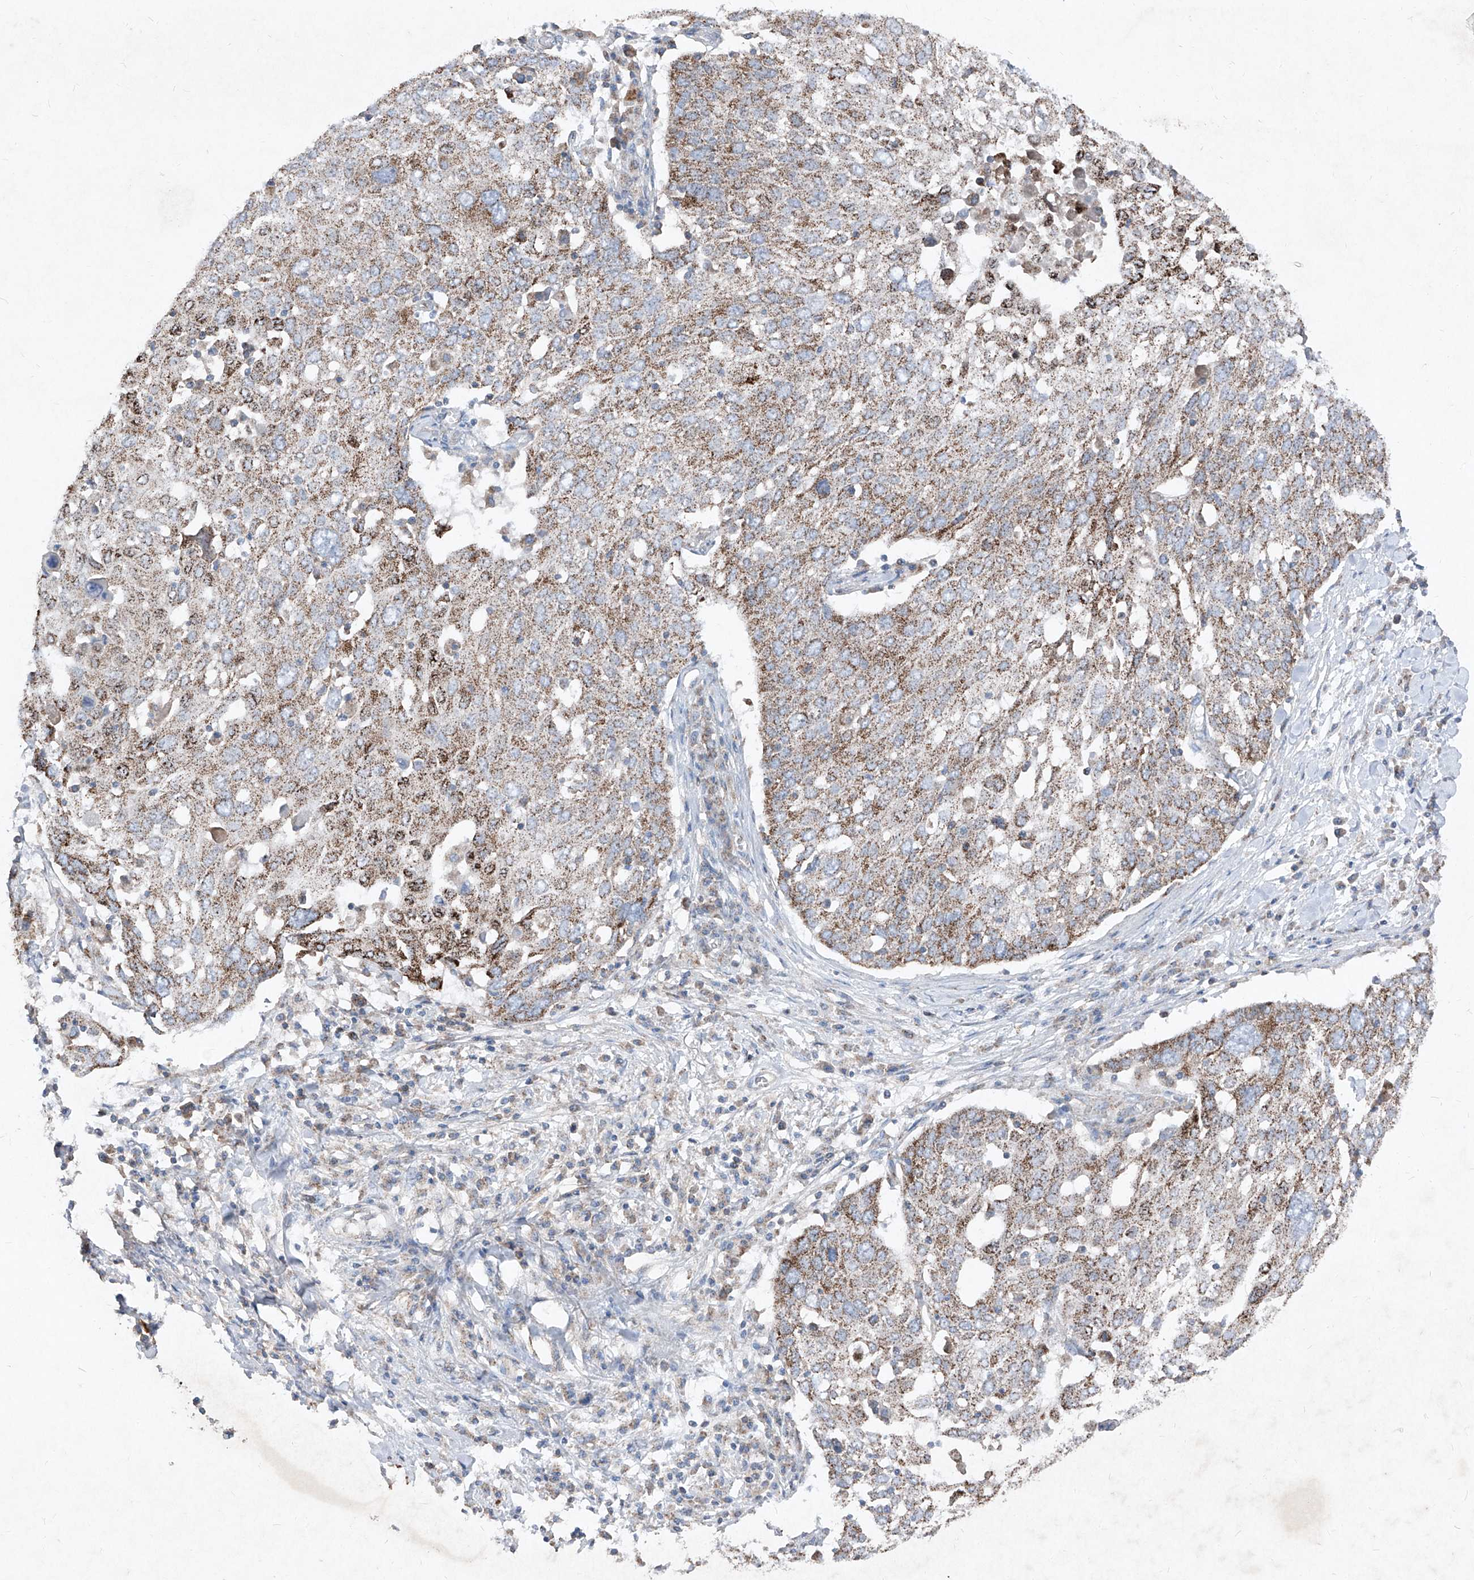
{"staining": {"intensity": "moderate", "quantity": ">75%", "location": "cytoplasmic/membranous"}, "tissue": "lung cancer", "cell_type": "Tumor cells", "image_type": "cancer", "snomed": [{"axis": "morphology", "description": "Squamous cell carcinoma, NOS"}, {"axis": "topography", "description": "Lung"}], "caption": "Brown immunohistochemical staining in lung cancer (squamous cell carcinoma) reveals moderate cytoplasmic/membranous positivity in about >75% of tumor cells.", "gene": "ABCD3", "patient": {"sex": "male", "age": 65}}